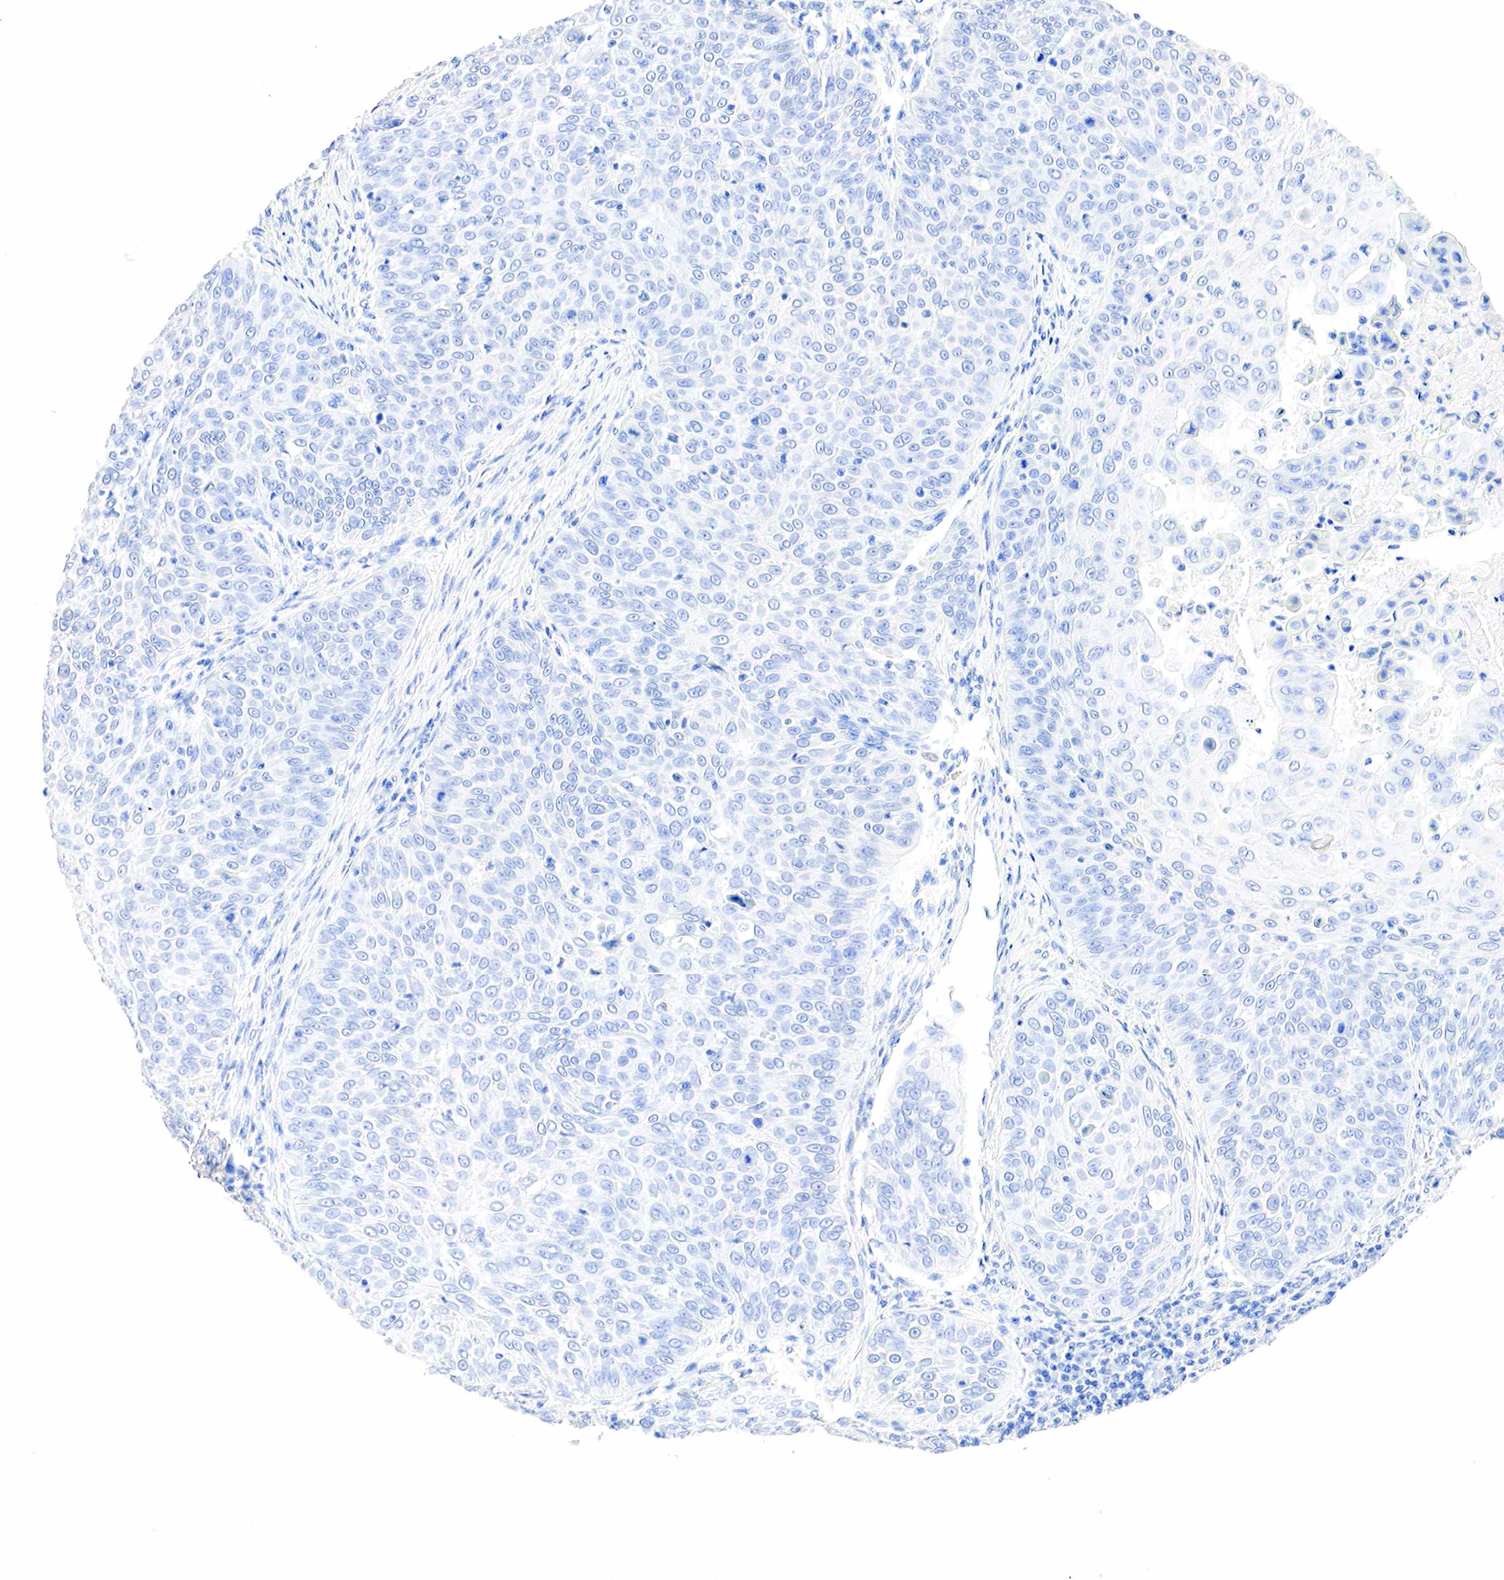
{"staining": {"intensity": "negative", "quantity": "none", "location": "none"}, "tissue": "skin cancer", "cell_type": "Tumor cells", "image_type": "cancer", "snomed": [{"axis": "morphology", "description": "Squamous cell carcinoma, NOS"}, {"axis": "topography", "description": "Skin"}], "caption": "A high-resolution photomicrograph shows immunohistochemistry staining of skin cancer, which shows no significant positivity in tumor cells.", "gene": "PTH", "patient": {"sex": "male", "age": 82}}